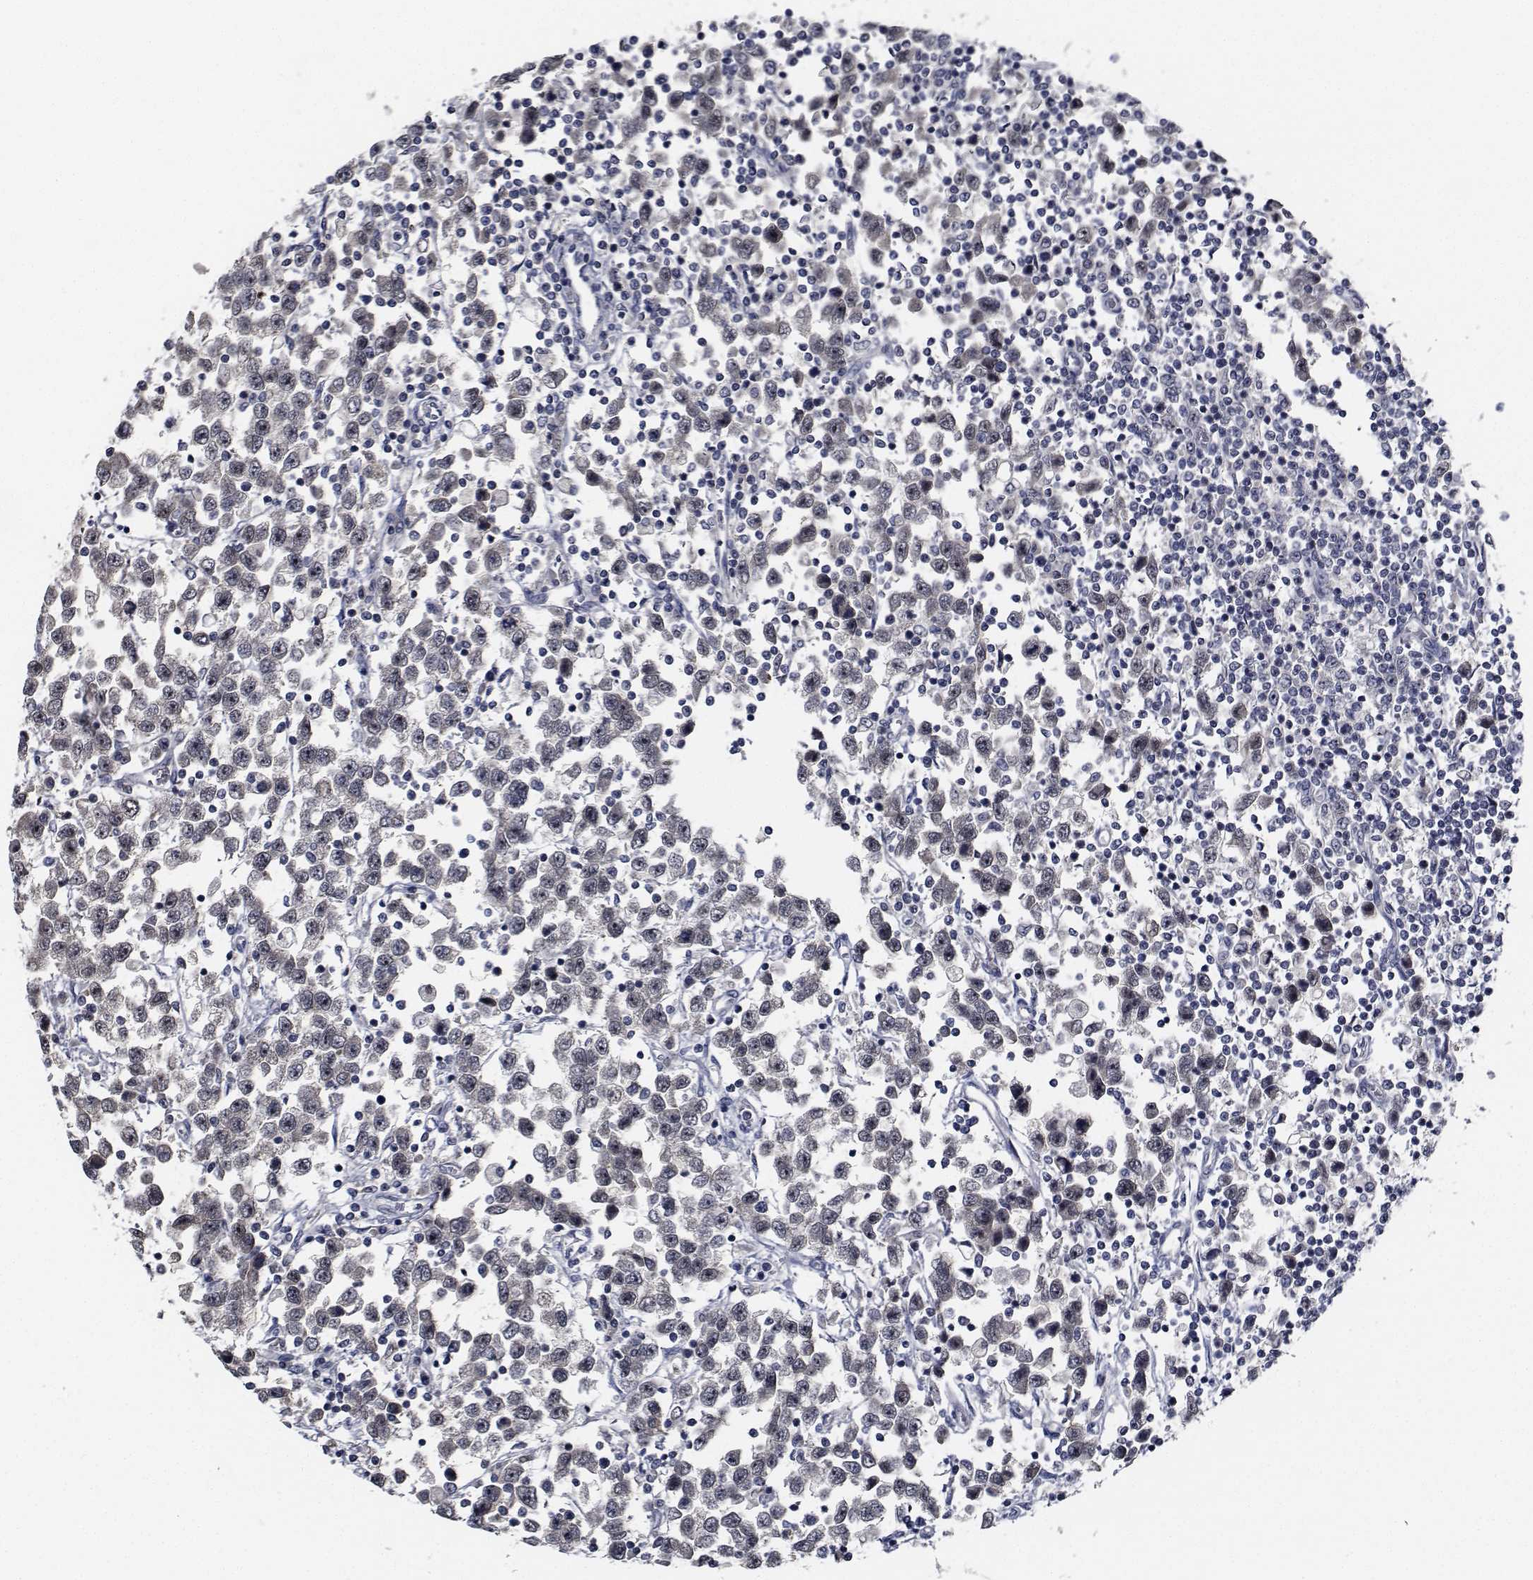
{"staining": {"intensity": "weak", "quantity": ">75%", "location": "nuclear"}, "tissue": "testis cancer", "cell_type": "Tumor cells", "image_type": "cancer", "snomed": [{"axis": "morphology", "description": "Seminoma, NOS"}, {"axis": "topography", "description": "Testis"}], "caption": "A low amount of weak nuclear staining is present in about >75% of tumor cells in testis seminoma tissue. (IHC, brightfield microscopy, high magnification).", "gene": "NVL", "patient": {"sex": "male", "age": 34}}